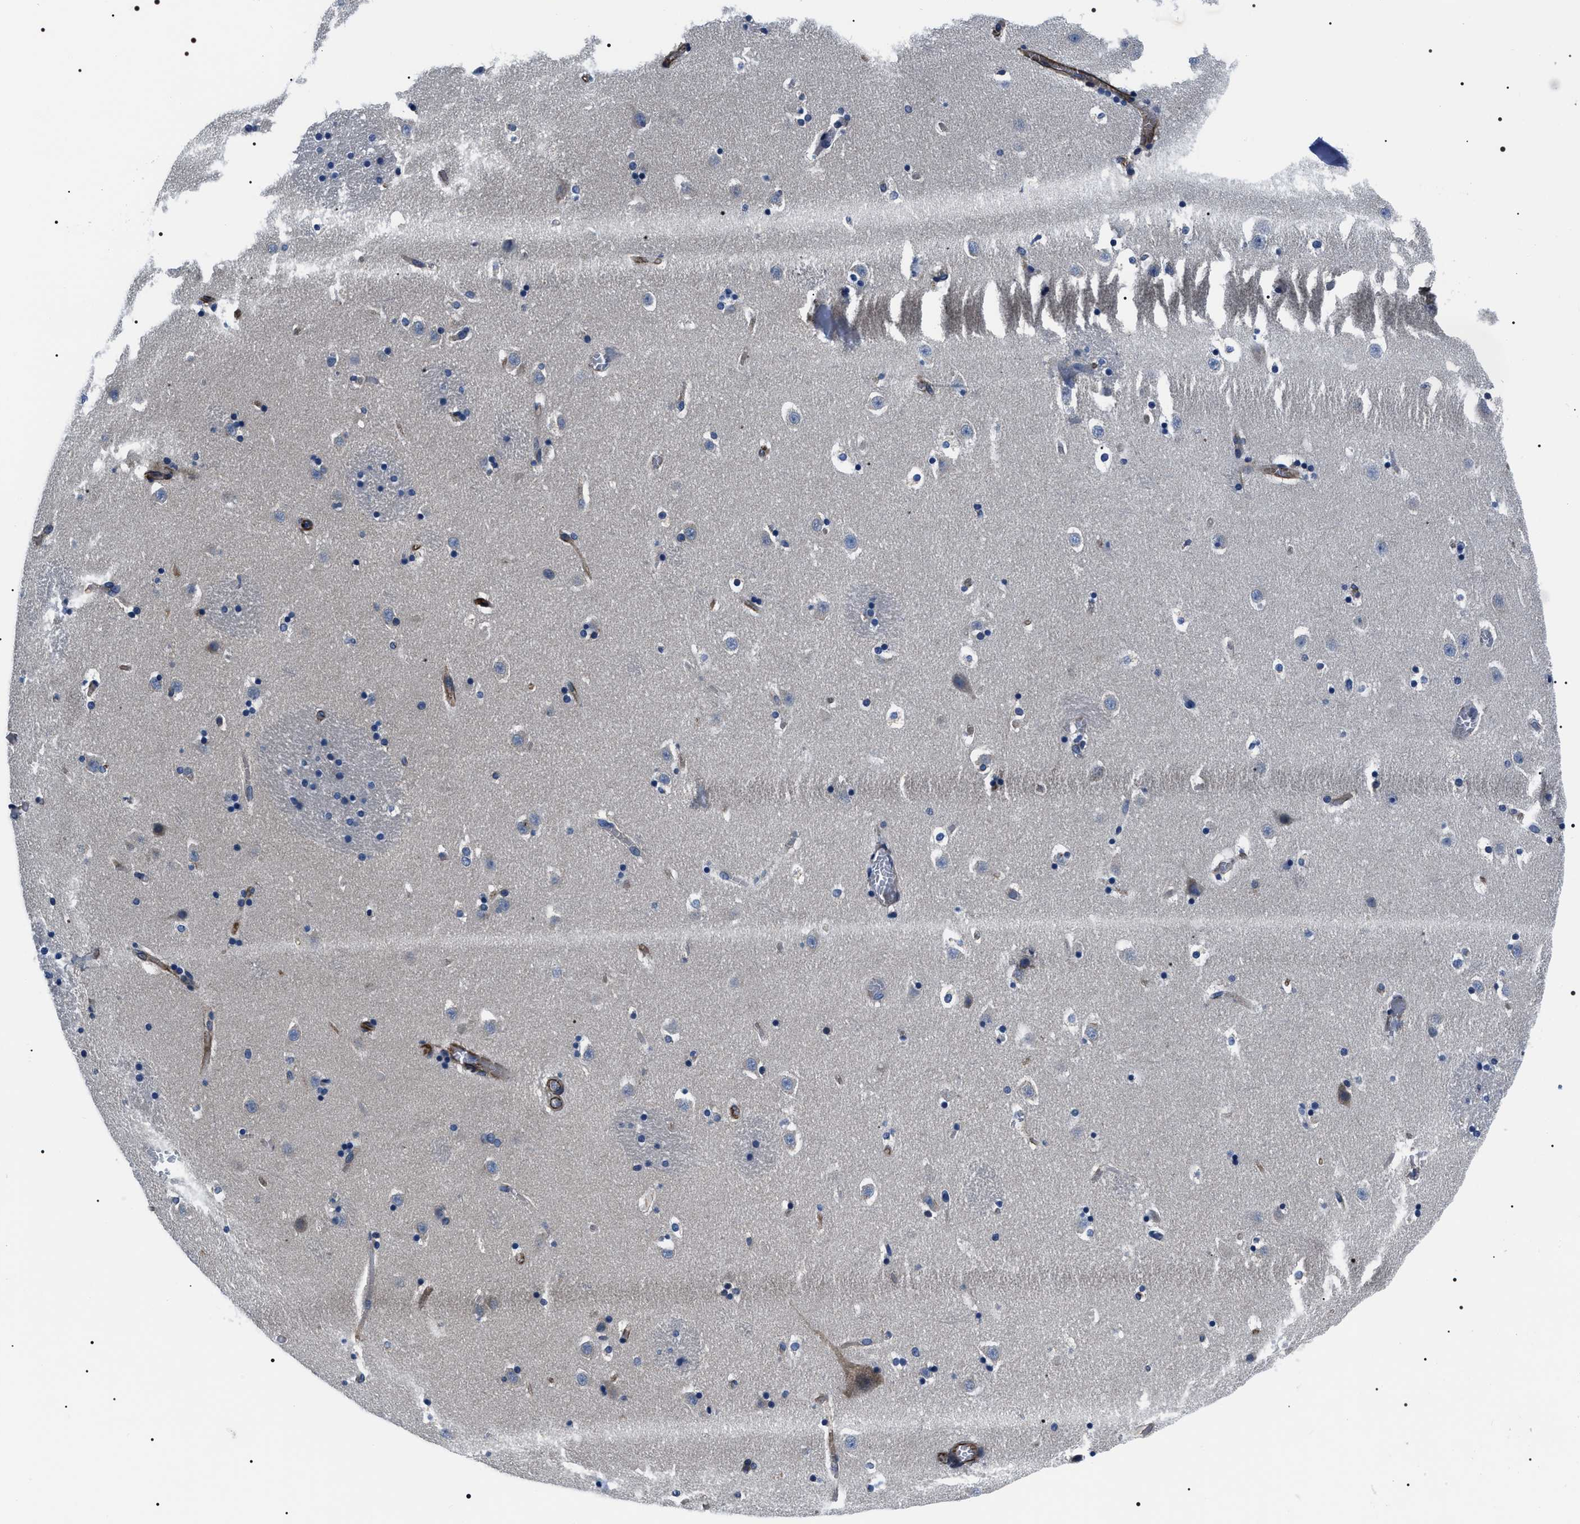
{"staining": {"intensity": "negative", "quantity": "none", "location": "none"}, "tissue": "caudate", "cell_type": "Glial cells", "image_type": "normal", "snomed": [{"axis": "morphology", "description": "Normal tissue, NOS"}, {"axis": "topography", "description": "Lateral ventricle wall"}], "caption": "The IHC histopathology image has no significant staining in glial cells of caudate.", "gene": "BAG2", "patient": {"sex": "male", "age": 45}}